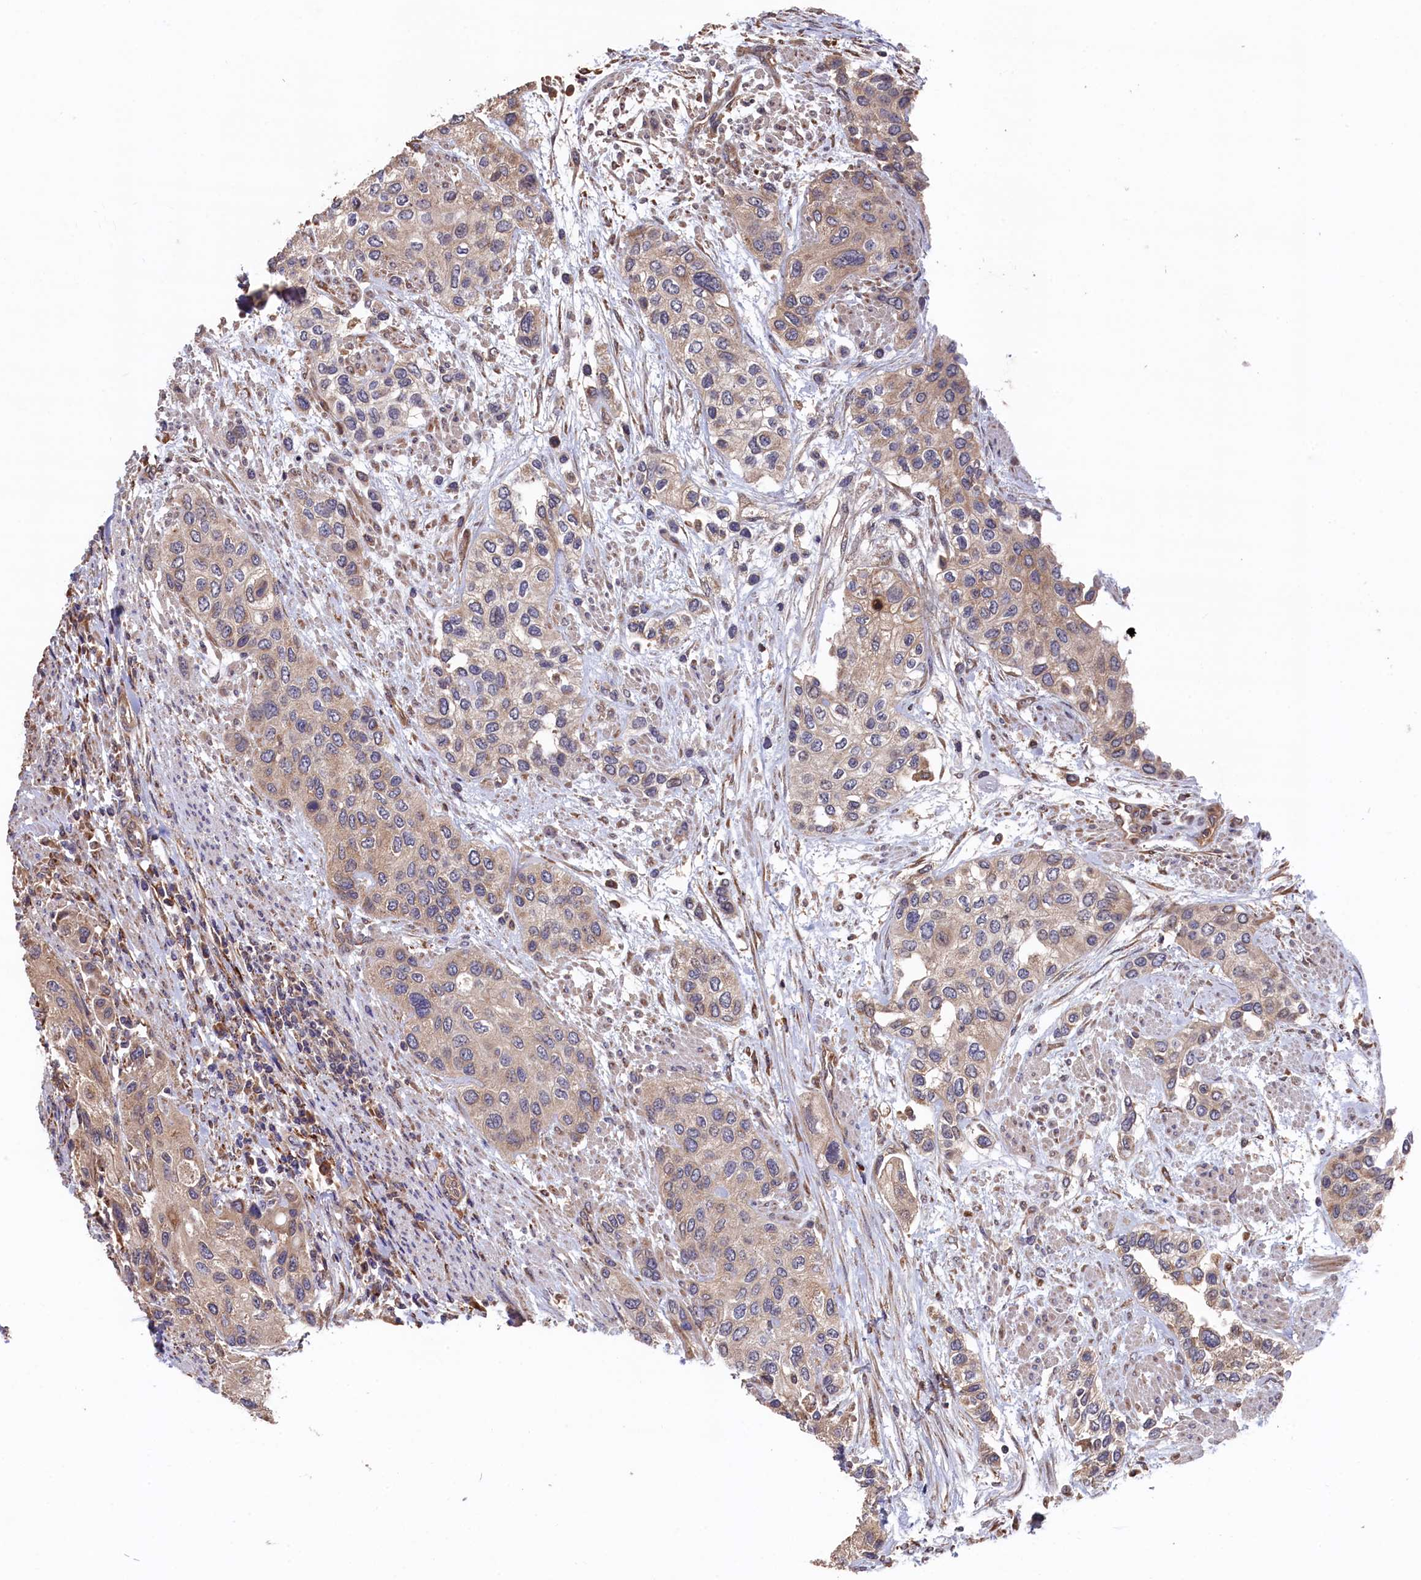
{"staining": {"intensity": "weak", "quantity": "25%-75%", "location": "cytoplasmic/membranous"}, "tissue": "urothelial cancer", "cell_type": "Tumor cells", "image_type": "cancer", "snomed": [{"axis": "morphology", "description": "Normal tissue, NOS"}, {"axis": "morphology", "description": "Urothelial carcinoma, High grade"}, {"axis": "topography", "description": "Vascular tissue"}, {"axis": "topography", "description": "Urinary bladder"}], "caption": "Immunohistochemistry (IHC) of urothelial carcinoma (high-grade) demonstrates low levels of weak cytoplasmic/membranous expression in approximately 25%-75% of tumor cells.", "gene": "SLC12A4", "patient": {"sex": "female", "age": 56}}